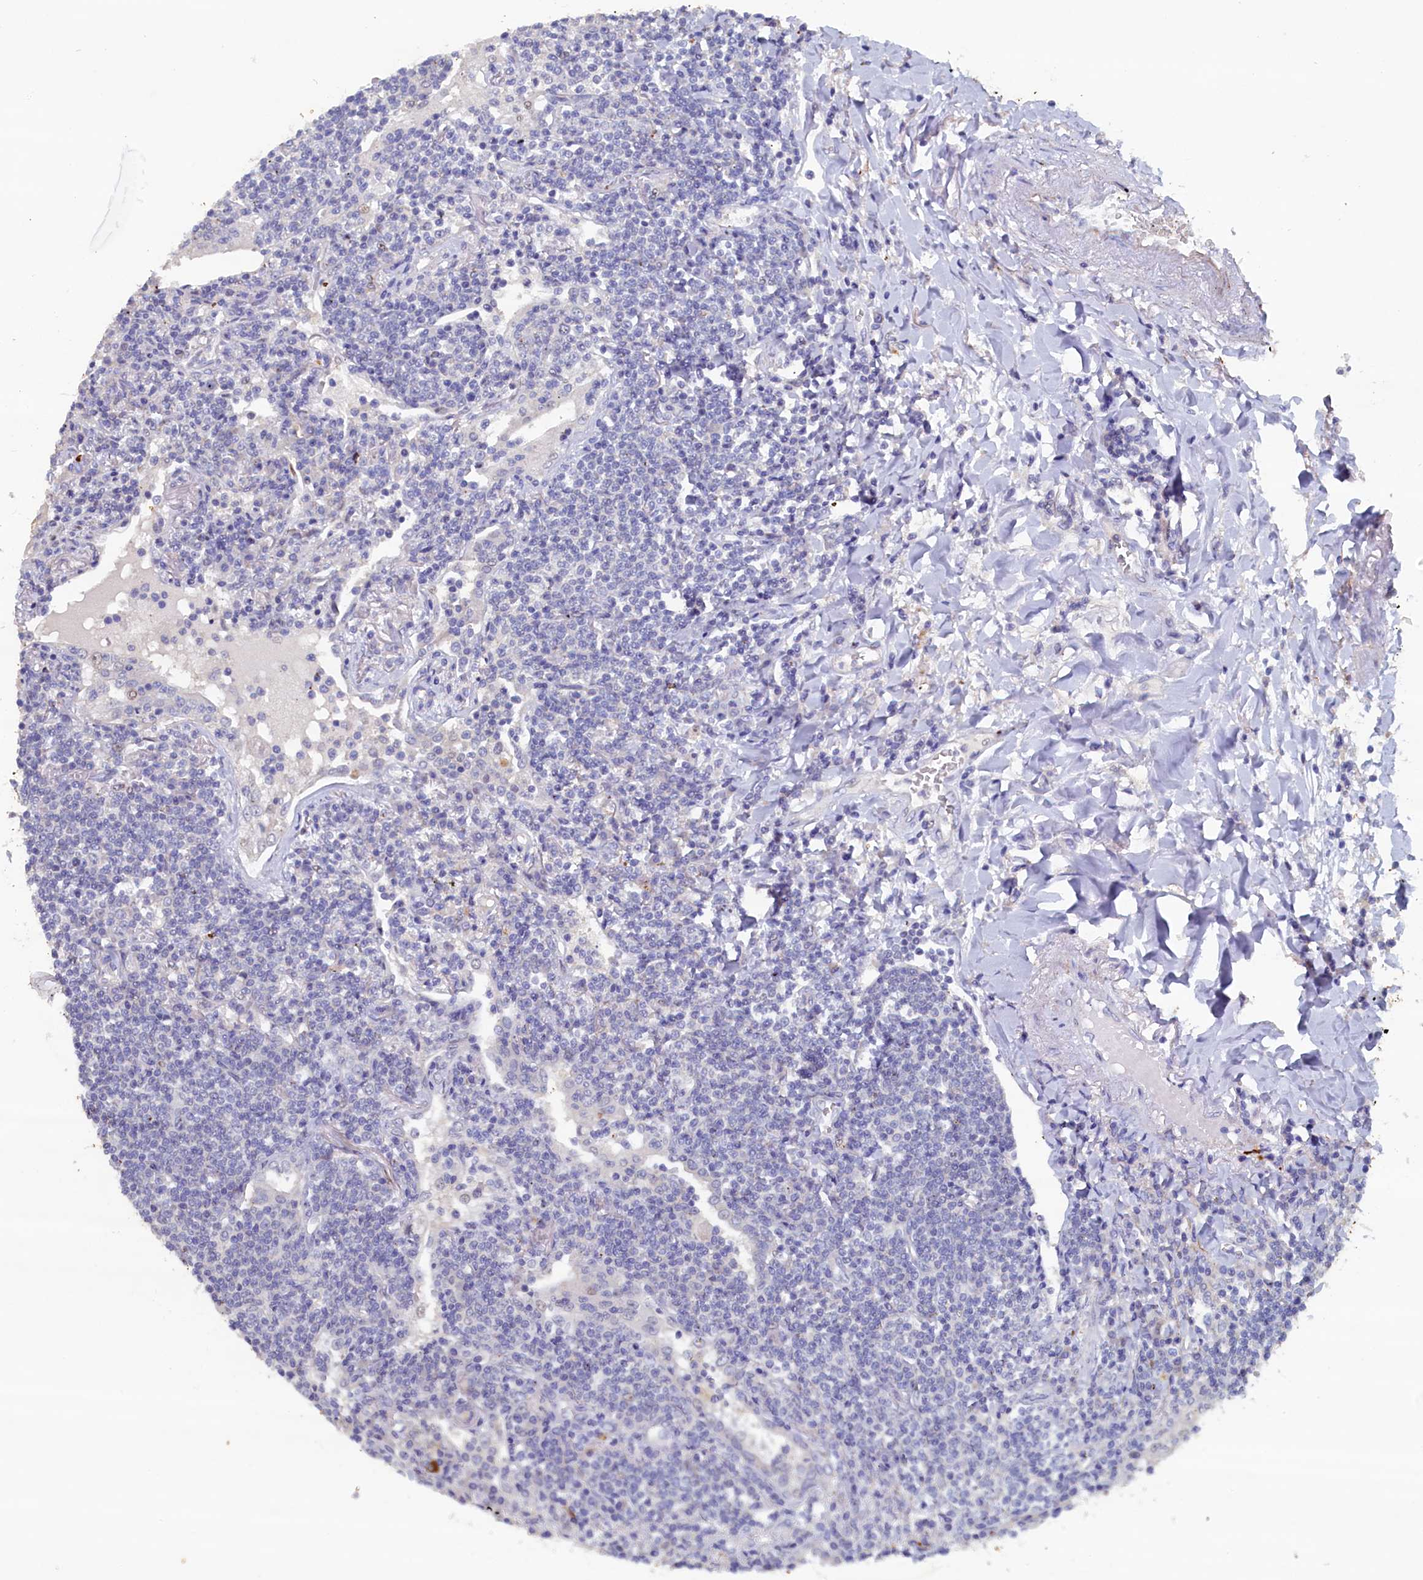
{"staining": {"intensity": "negative", "quantity": "none", "location": "none"}, "tissue": "lymphoma", "cell_type": "Tumor cells", "image_type": "cancer", "snomed": [{"axis": "morphology", "description": "Malignant lymphoma, non-Hodgkin's type, Low grade"}, {"axis": "topography", "description": "Lung"}], "caption": "The photomicrograph displays no staining of tumor cells in lymphoma.", "gene": "CBLIF", "patient": {"sex": "female", "age": 71}}